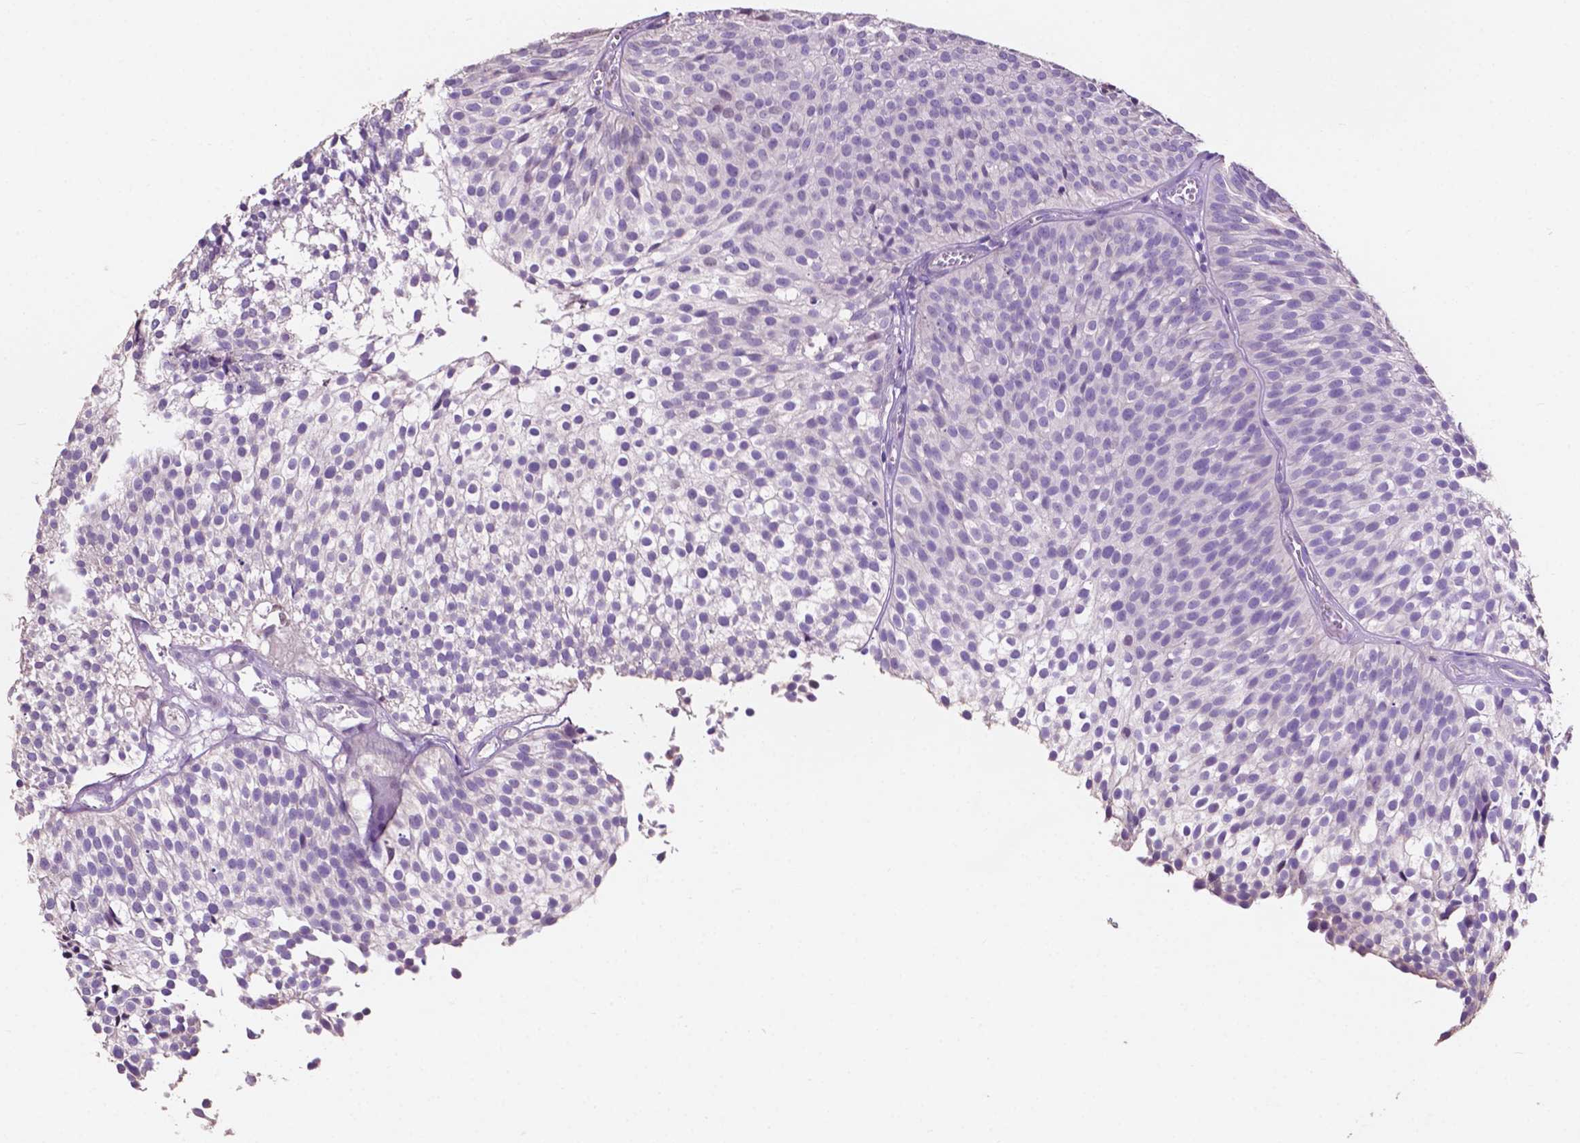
{"staining": {"intensity": "negative", "quantity": "none", "location": "none"}, "tissue": "urothelial cancer", "cell_type": "Tumor cells", "image_type": "cancer", "snomed": [{"axis": "morphology", "description": "Urothelial carcinoma, Low grade"}, {"axis": "topography", "description": "Urinary bladder"}], "caption": "Immunohistochemical staining of low-grade urothelial carcinoma reveals no significant expression in tumor cells.", "gene": "CLDN17", "patient": {"sex": "male", "age": 91}}